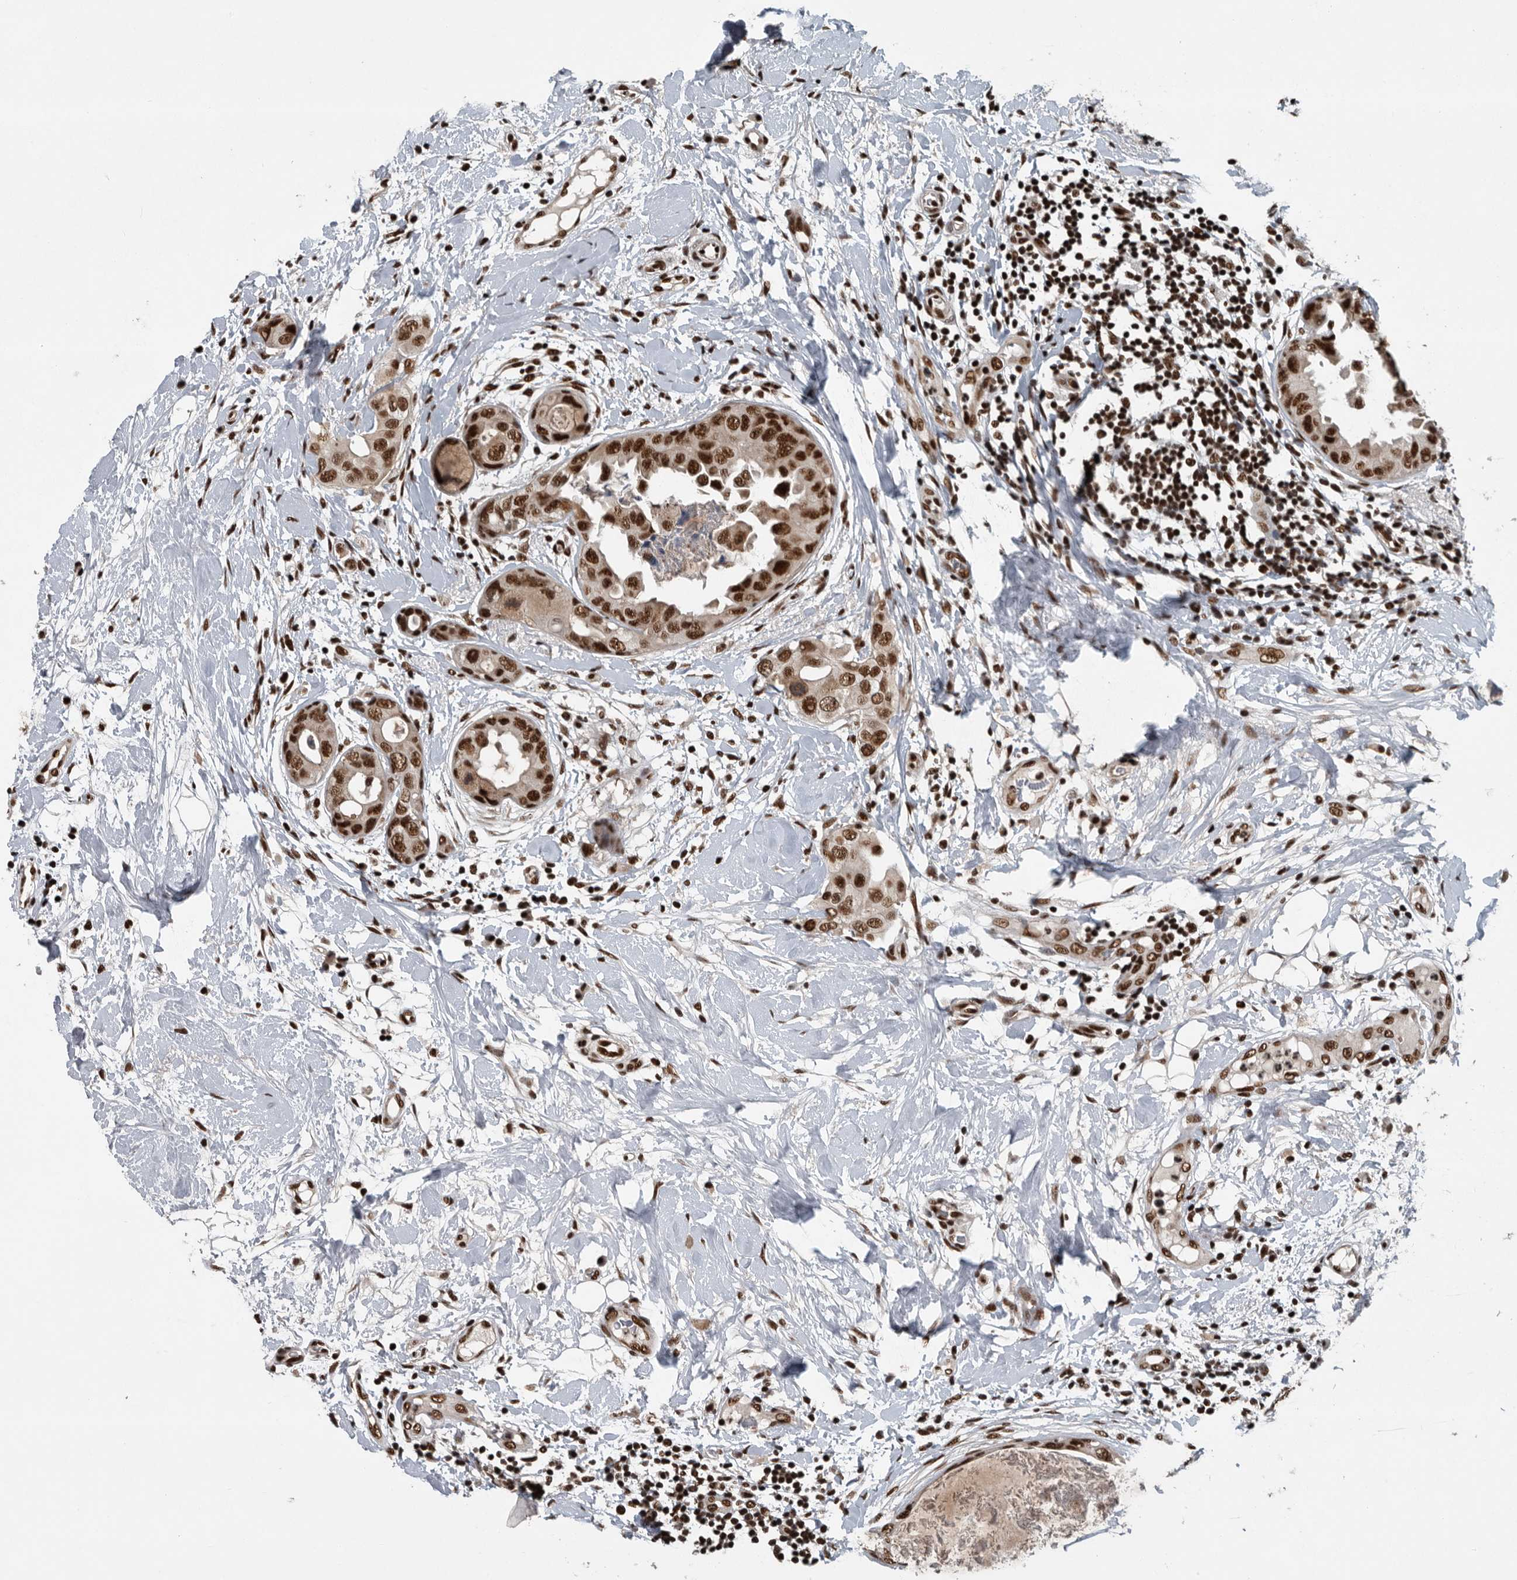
{"staining": {"intensity": "moderate", "quantity": ">75%", "location": "nuclear"}, "tissue": "breast cancer", "cell_type": "Tumor cells", "image_type": "cancer", "snomed": [{"axis": "morphology", "description": "Duct carcinoma"}, {"axis": "topography", "description": "Breast"}], "caption": "Immunohistochemistry micrograph of neoplastic tissue: breast invasive ductal carcinoma stained using immunohistochemistry shows medium levels of moderate protein expression localized specifically in the nuclear of tumor cells, appearing as a nuclear brown color.", "gene": "SENP7", "patient": {"sex": "female", "age": 40}}